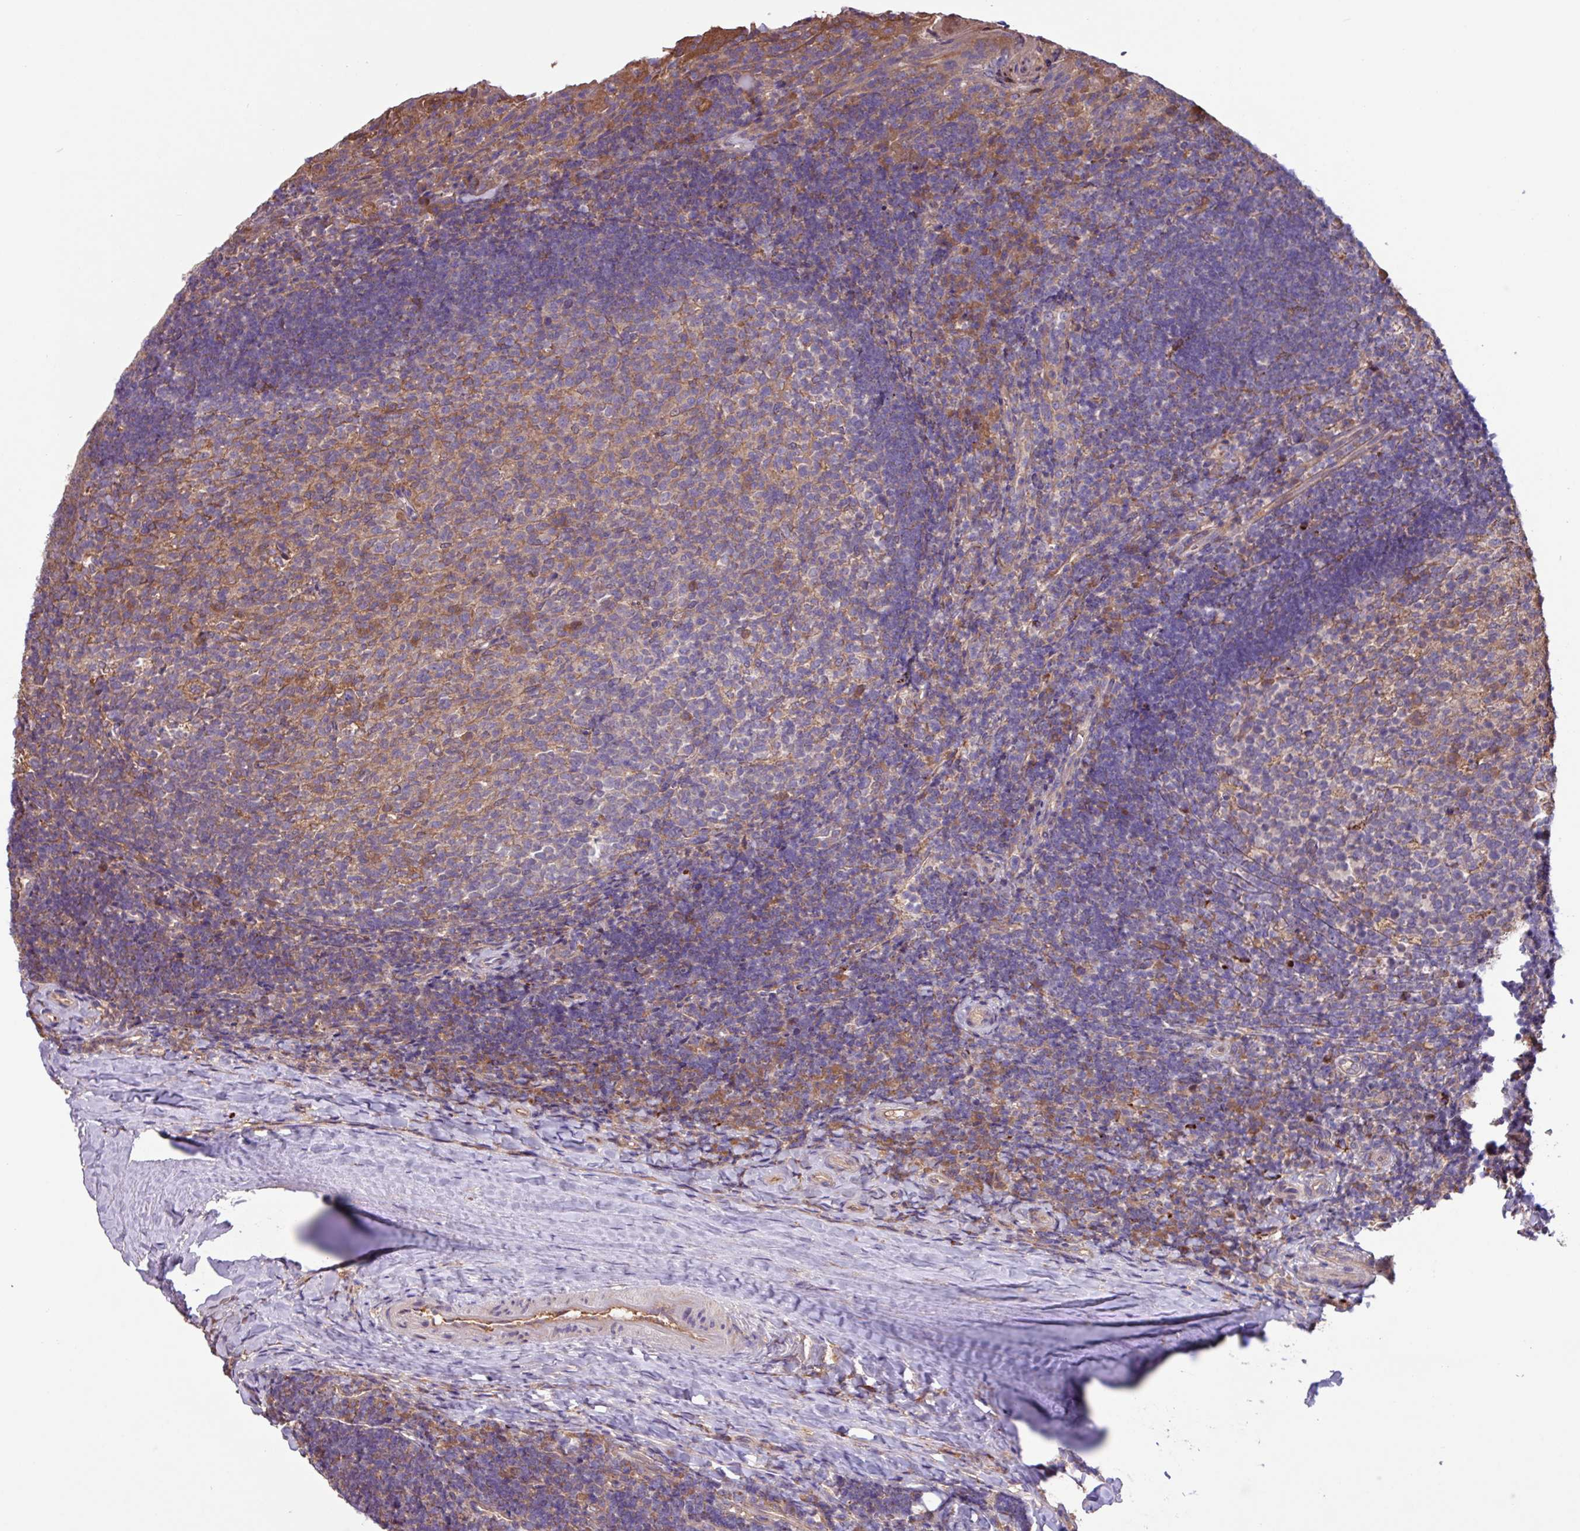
{"staining": {"intensity": "moderate", "quantity": "<25%", "location": "cytoplasmic/membranous"}, "tissue": "tonsil", "cell_type": "Germinal center cells", "image_type": "normal", "snomed": [{"axis": "morphology", "description": "Normal tissue, NOS"}, {"axis": "topography", "description": "Tonsil"}], "caption": "Human tonsil stained for a protein (brown) exhibits moderate cytoplasmic/membranous positive expression in about <25% of germinal center cells.", "gene": "PTPRQ", "patient": {"sex": "female", "age": 10}}